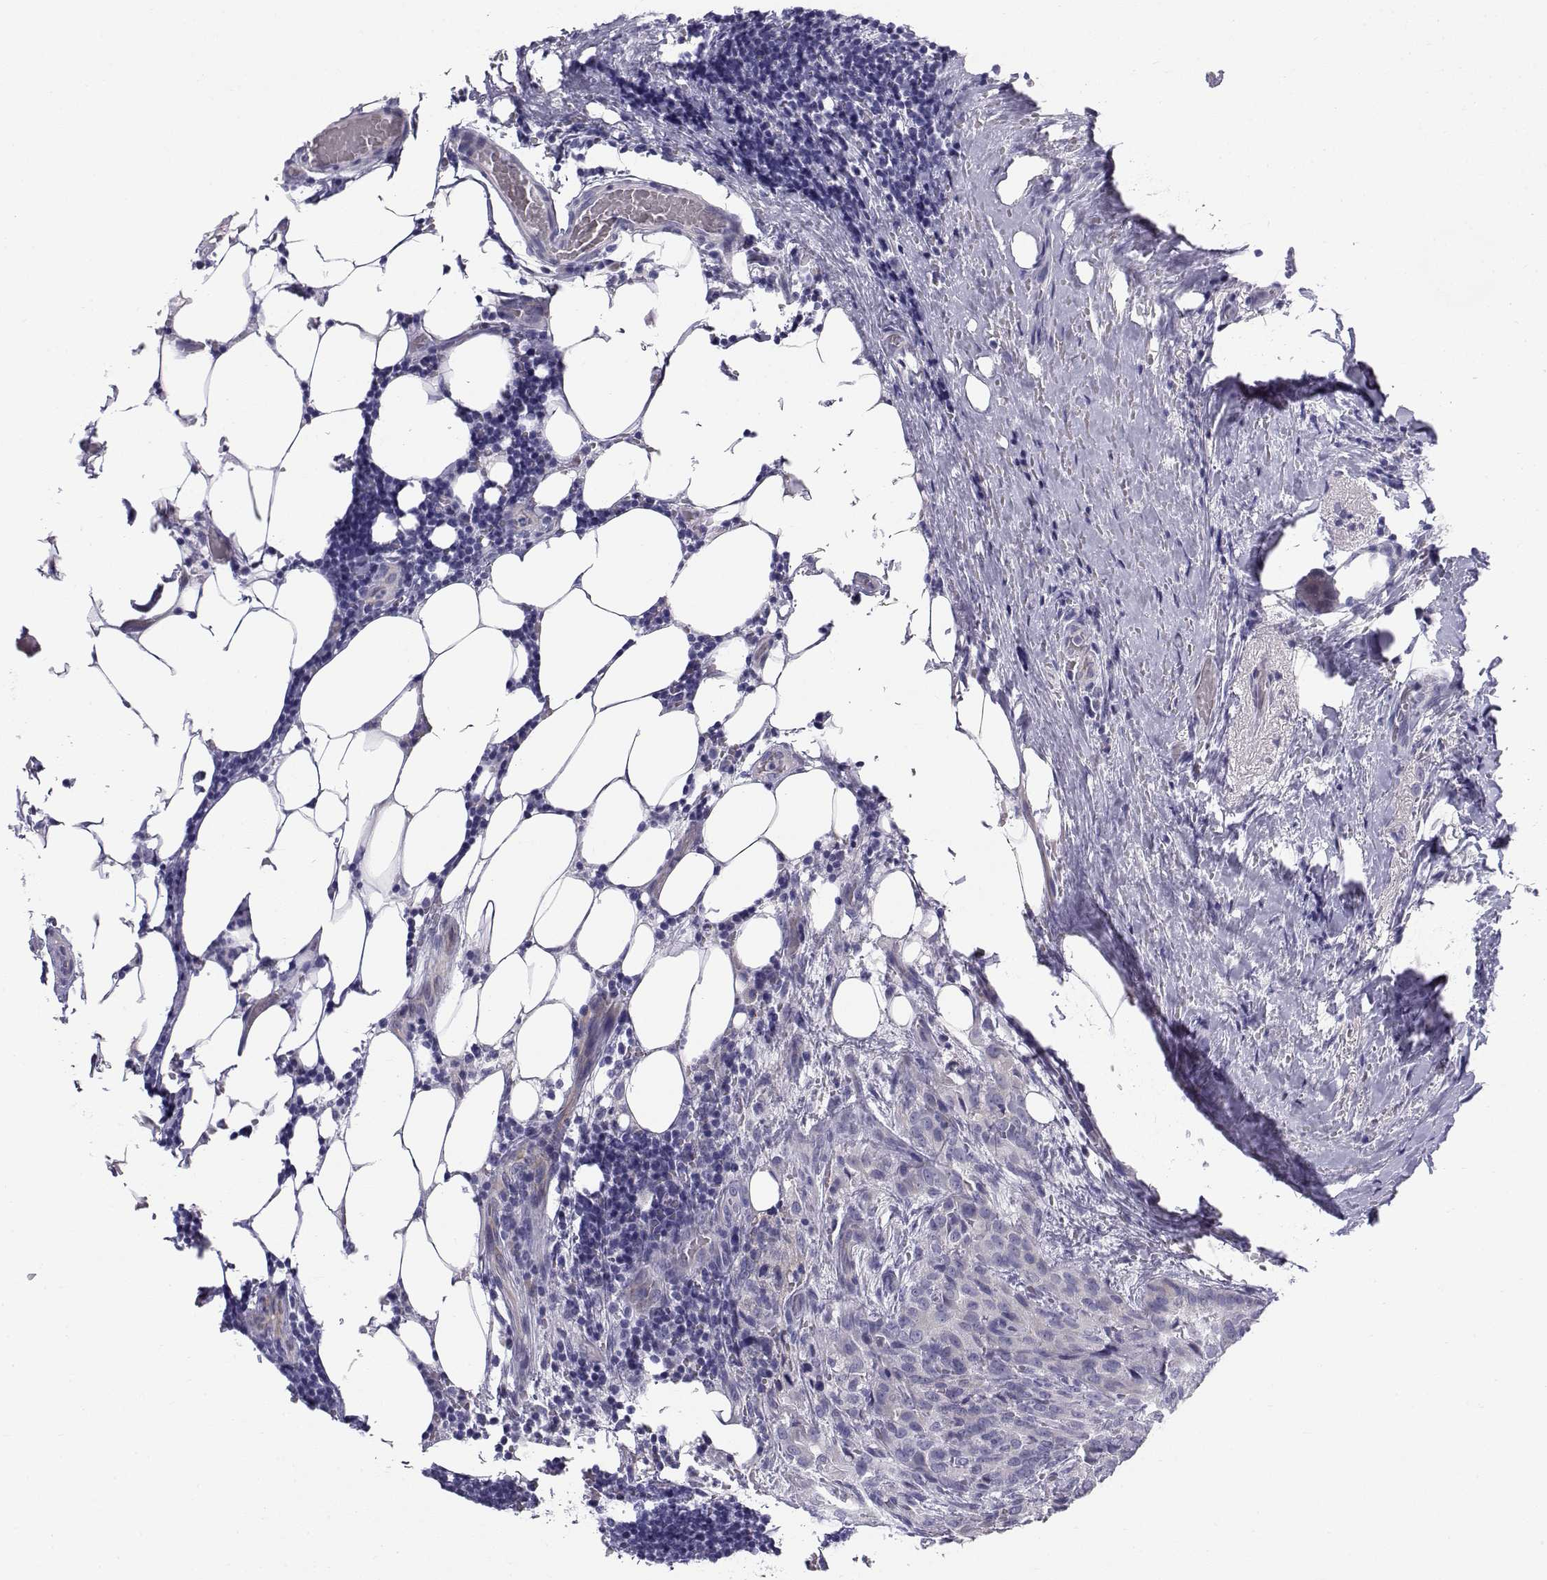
{"staining": {"intensity": "negative", "quantity": "none", "location": "none"}, "tissue": "thyroid cancer", "cell_type": "Tumor cells", "image_type": "cancer", "snomed": [{"axis": "morphology", "description": "Papillary adenocarcinoma, NOS"}, {"axis": "topography", "description": "Thyroid gland"}], "caption": "IHC of thyroid cancer shows no expression in tumor cells.", "gene": "RNASE12", "patient": {"sex": "male", "age": 61}}